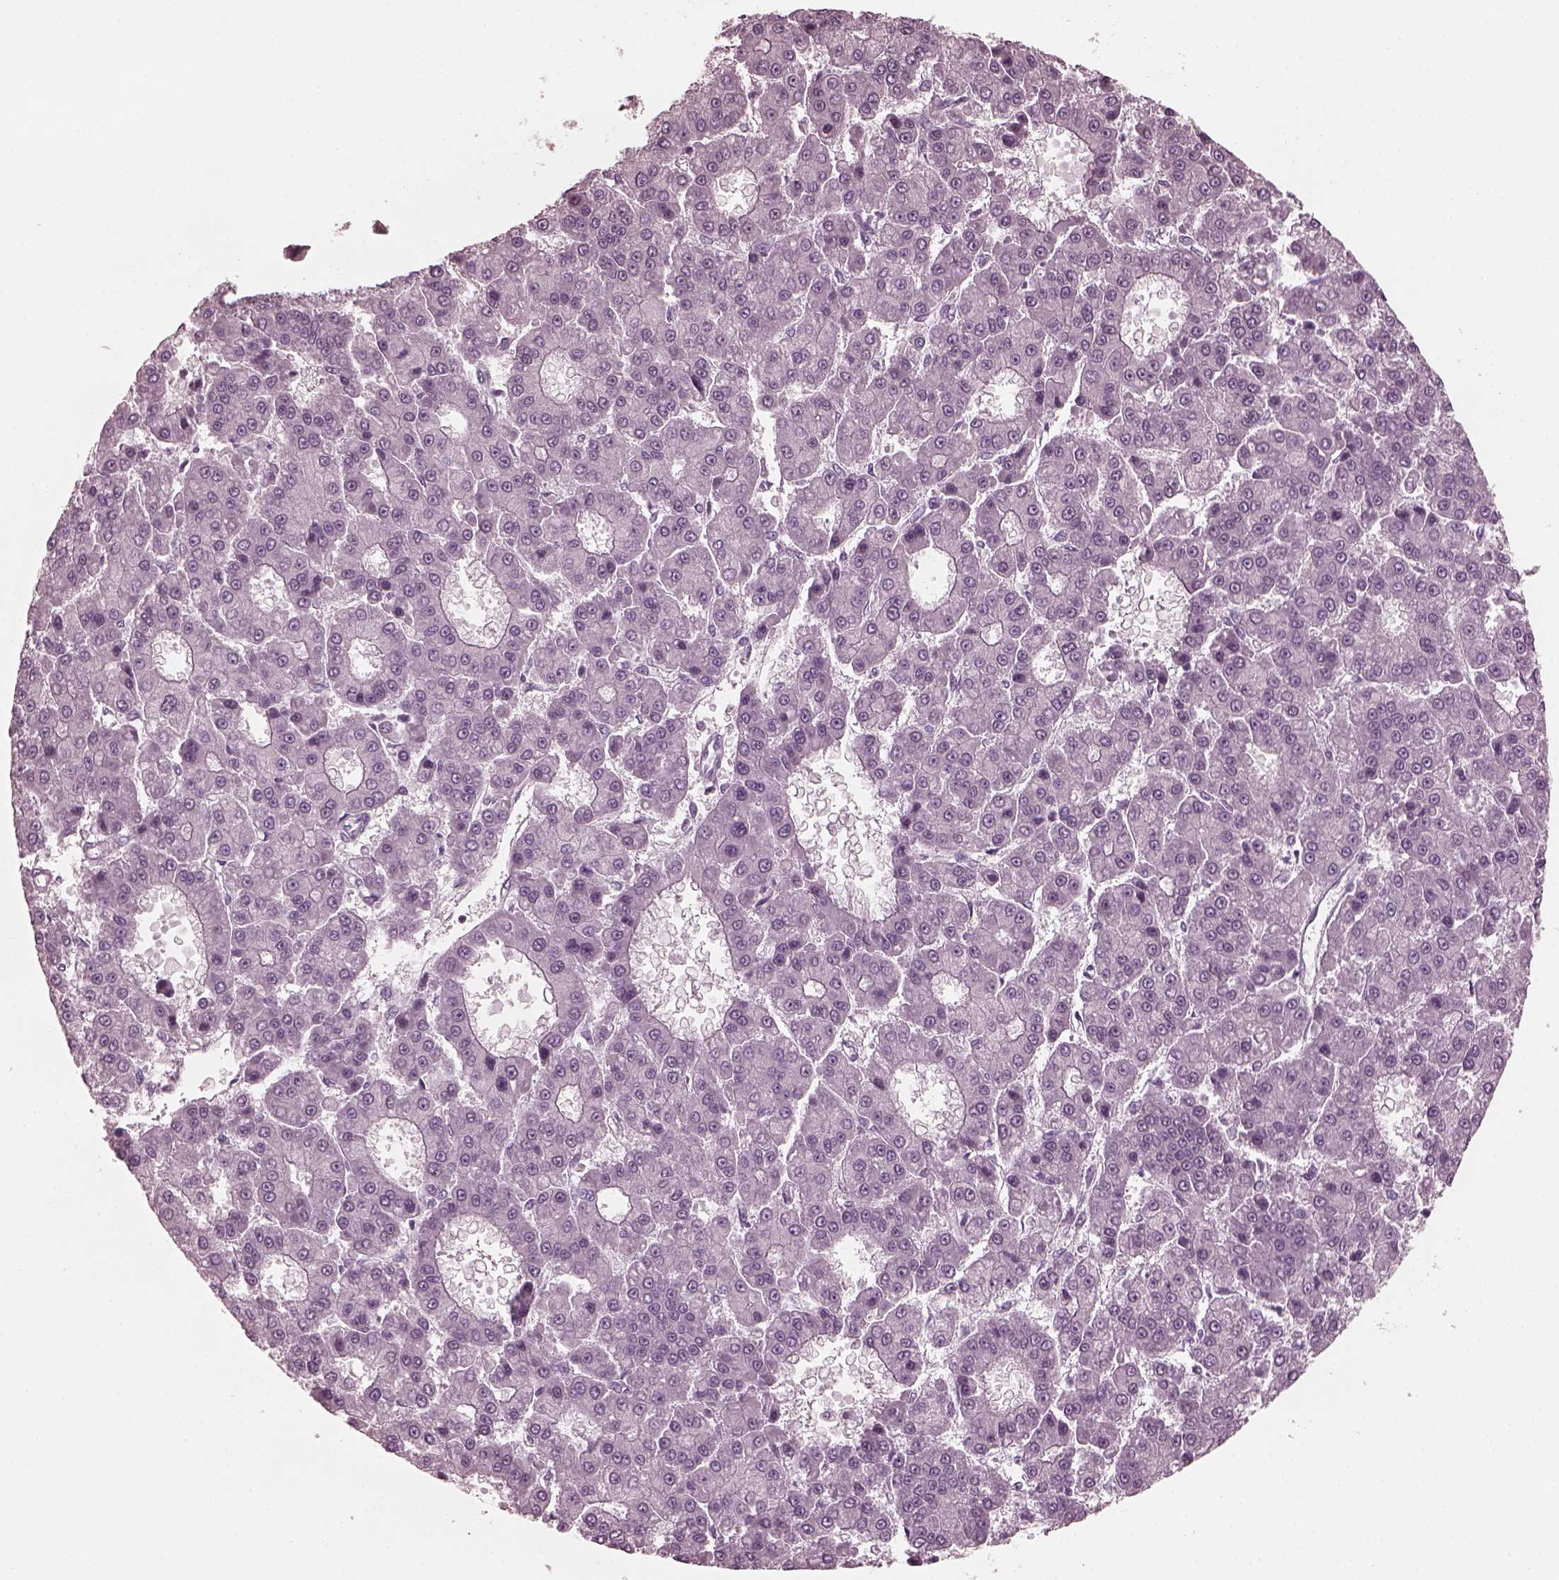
{"staining": {"intensity": "negative", "quantity": "none", "location": "none"}, "tissue": "liver cancer", "cell_type": "Tumor cells", "image_type": "cancer", "snomed": [{"axis": "morphology", "description": "Carcinoma, Hepatocellular, NOS"}, {"axis": "topography", "description": "Liver"}], "caption": "DAB immunohistochemical staining of liver hepatocellular carcinoma demonstrates no significant positivity in tumor cells.", "gene": "GRM6", "patient": {"sex": "male", "age": 70}}